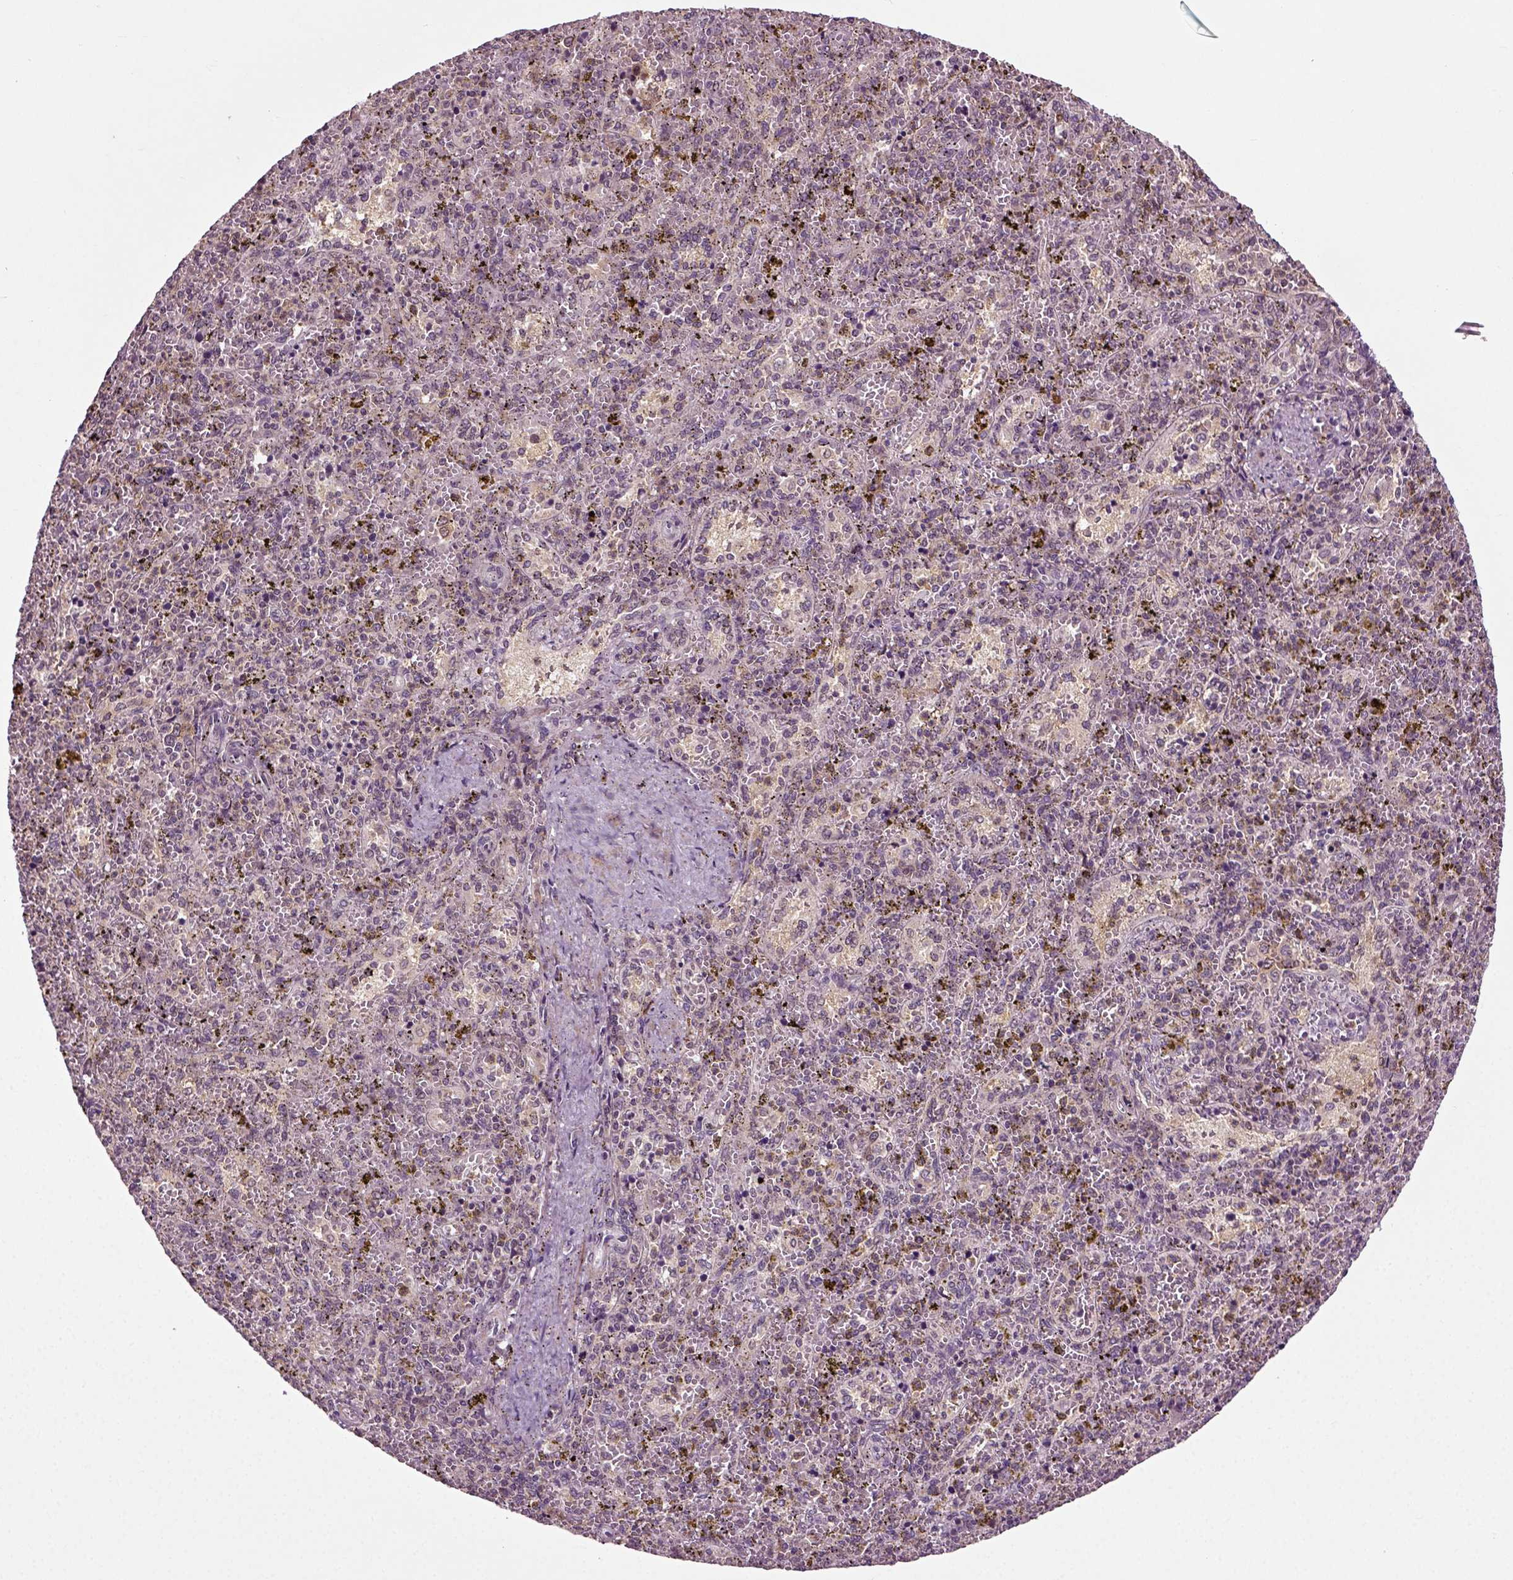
{"staining": {"intensity": "negative", "quantity": "none", "location": "none"}, "tissue": "spleen", "cell_type": "Cells in red pulp", "image_type": "normal", "snomed": [{"axis": "morphology", "description": "Normal tissue, NOS"}, {"axis": "topography", "description": "Spleen"}], "caption": "Protein analysis of normal spleen shows no significant positivity in cells in red pulp. (DAB immunohistochemistry with hematoxylin counter stain).", "gene": "KNSTRN", "patient": {"sex": "female", "age": 50}}